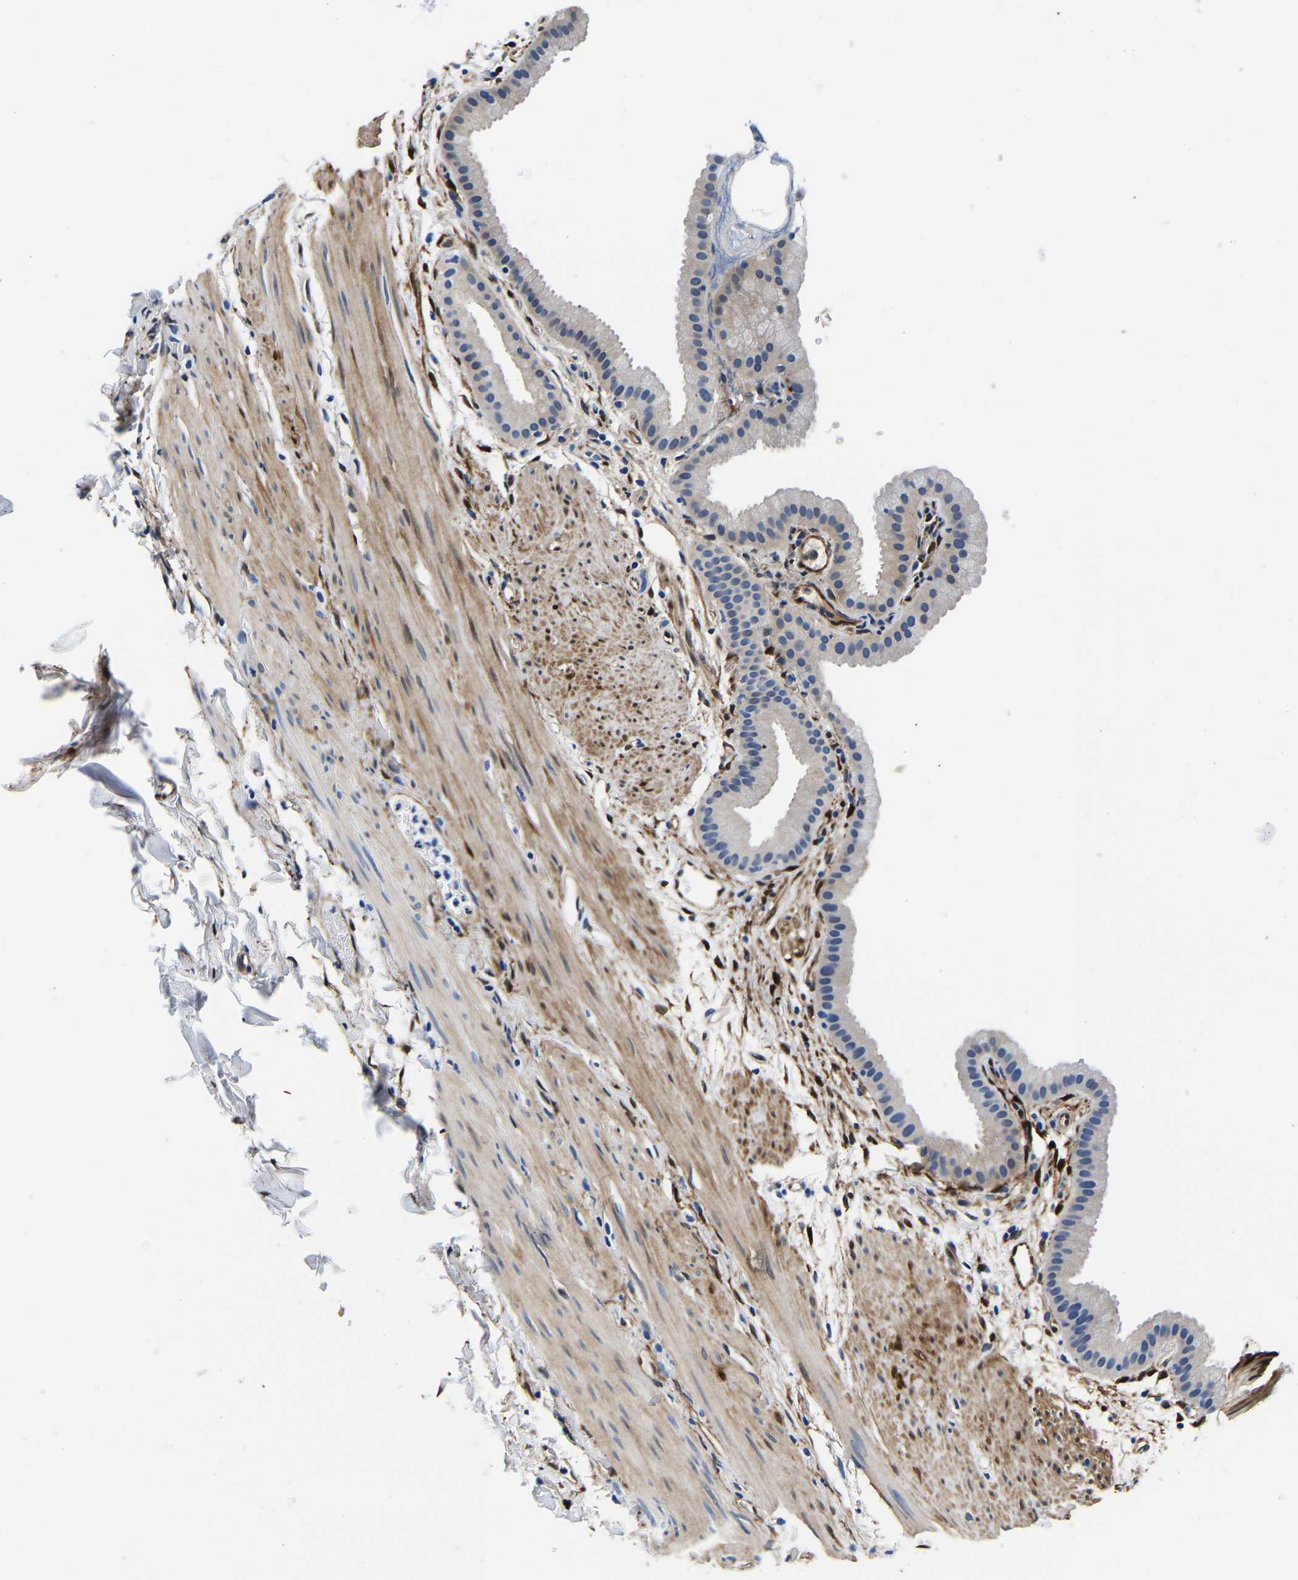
{"staining": {"intensity": "moderate", "quantity": "<25%", "location": "cytoplasmic/membranous"}, "tissue": "gallbladder", "cell_type": "Glandular cells", "image_type": "normal", "snomed": [{"axis": "morphology", "description": "Normal tissue, NOS"}, {"axis": "topography", "description": "Gallbladder"}], "caption": "Gallbladder stained with a protein marker shows moderate staining in glandular cells.", "gene": "S100A13", "patient": {"sex": "female", "age": 64}}